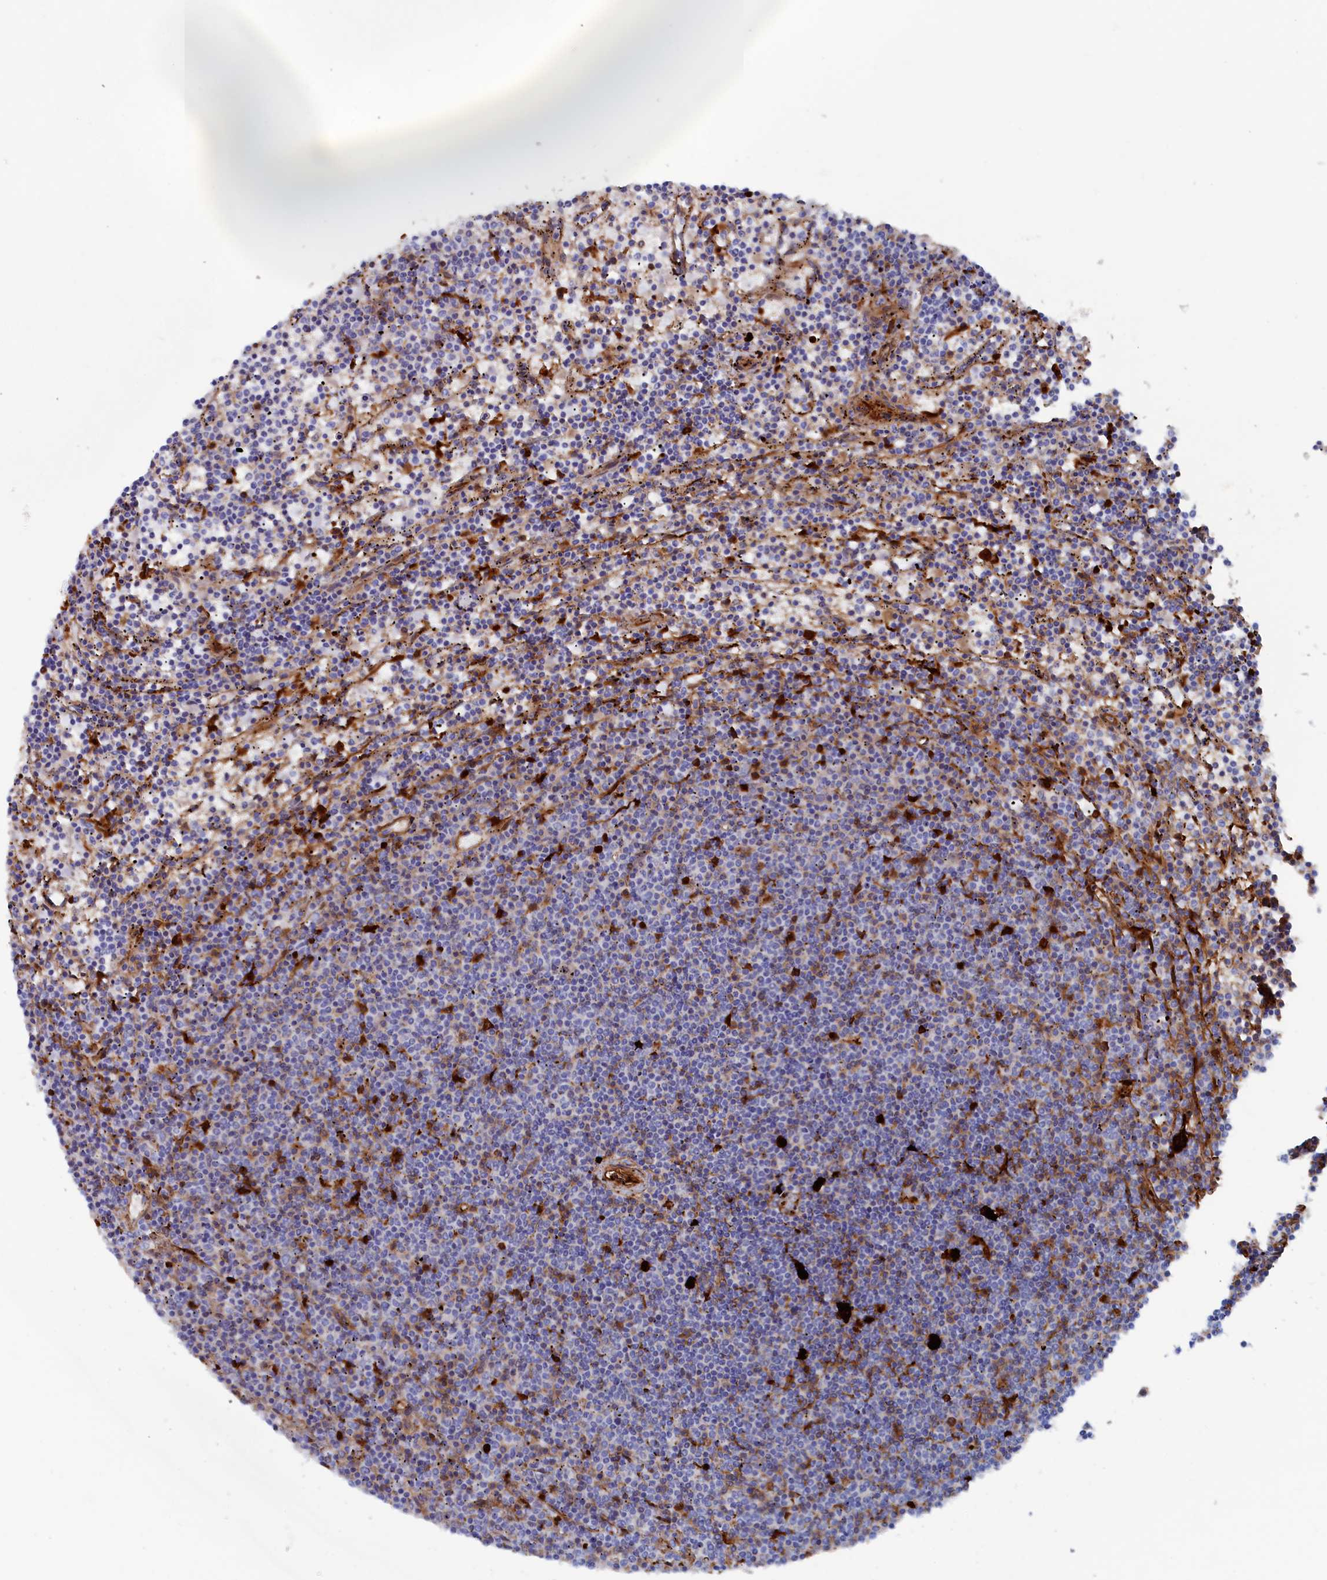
{"staining": {"intensity": "negative", "quantity": "none", "location": "none"}, "tissue": "lymphoma", "cell_type": "Tumor cells", "image_type": "cancer", "snomed": [{"axis": "morphology", "description": "Malignant lymphoma, non-Hodgkin's type, Low grade"}, {"axis": "topography", "description": "Spleen"}], "caption": "High magnification brightfield microscopy of lymphoma stained with DAB (brown) and counterstained with hematoxylin (blue): tumor cells show no significant expression.", "gene": "COG7", "patient": {"sex": "female", "age": 50}}